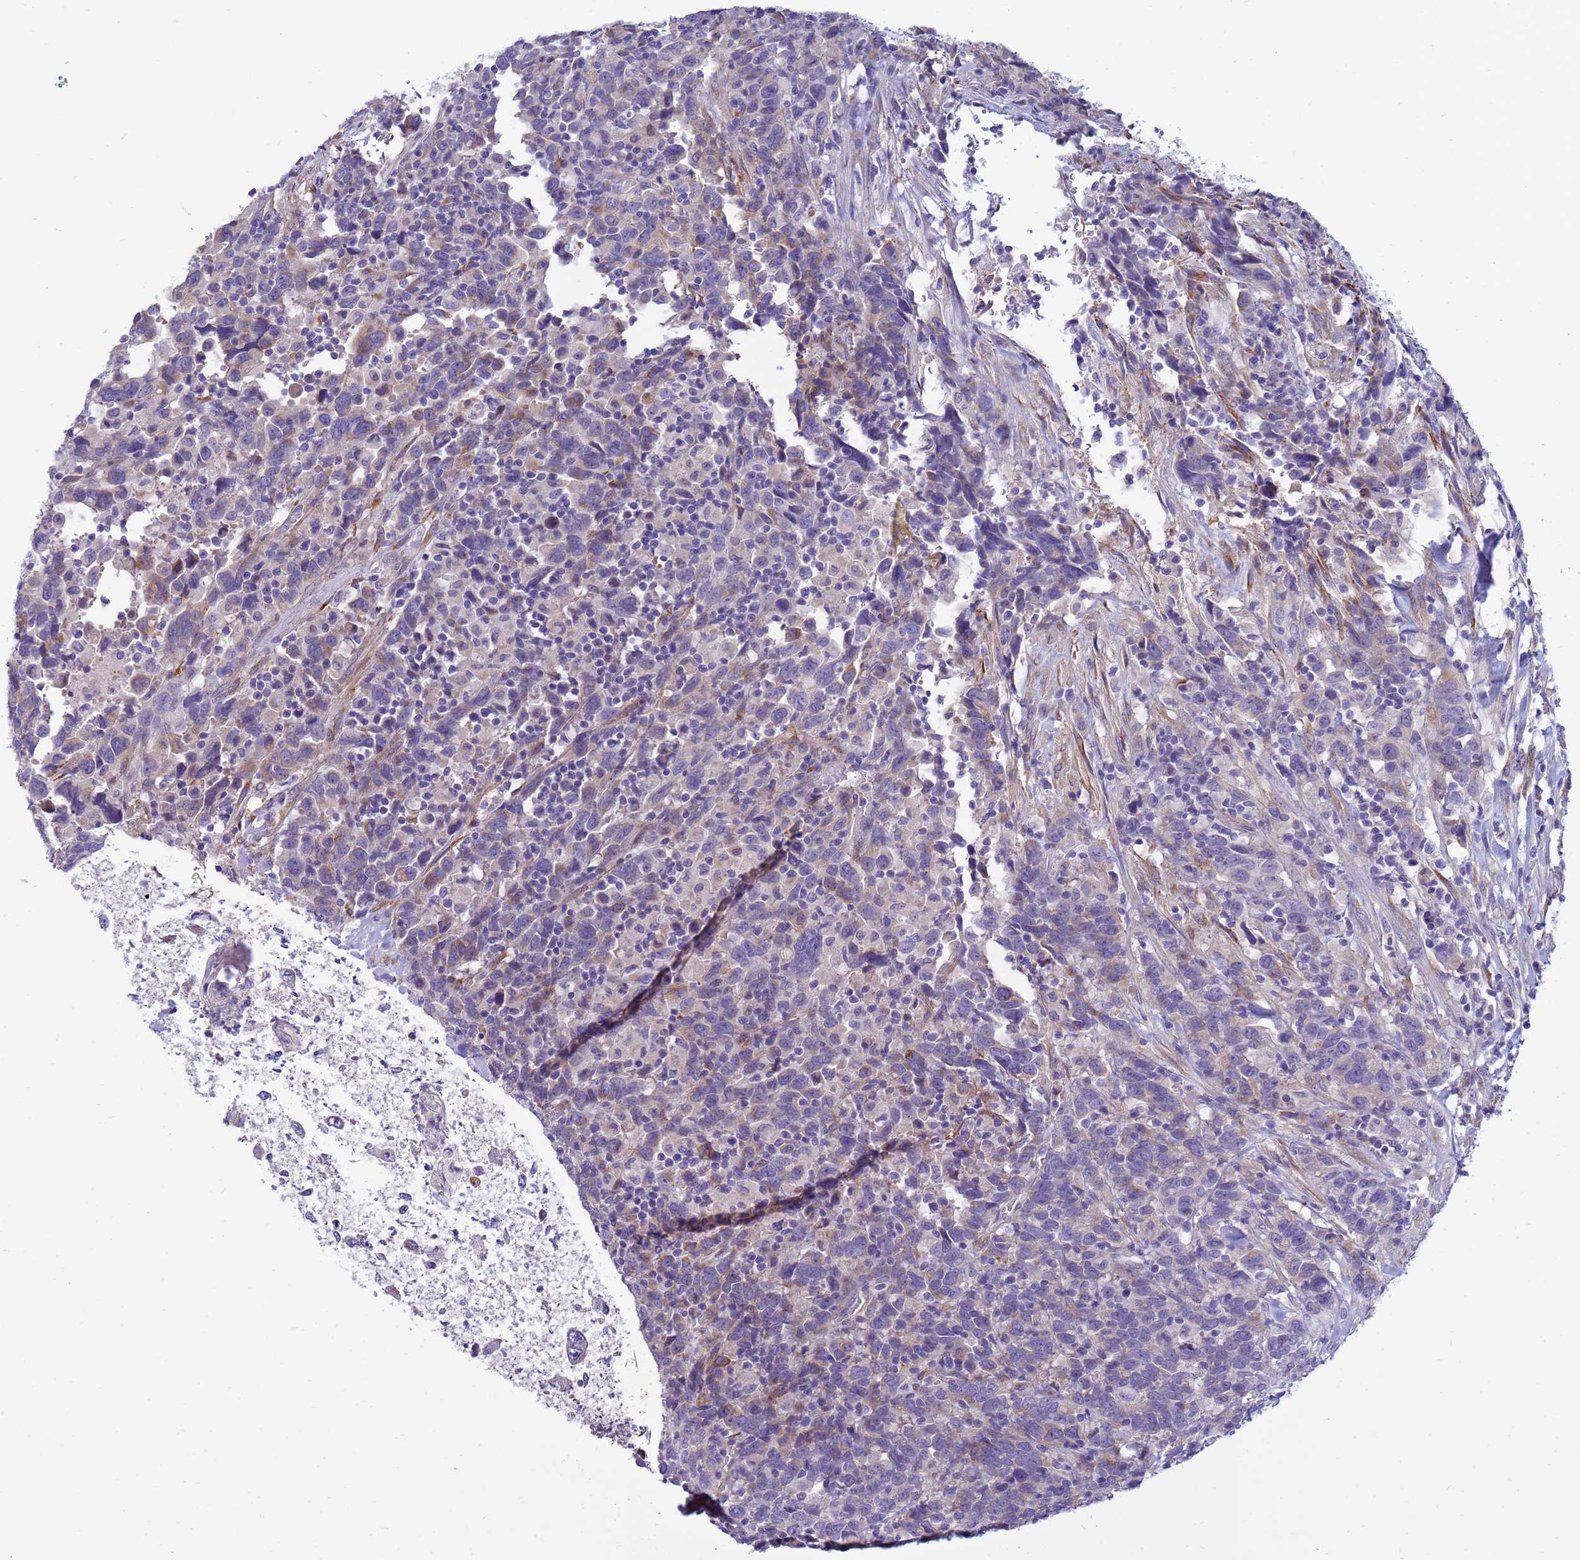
{"staining": {"intensity": "weak", "quantity": "<25%", "location": "cytoplasmic/membranous"}, "tissue": "urothelial cancer", "cell_type": "Tumor cells", "image_type": "cancer", "snomed": [{"axis": "morphology", "description": "Urothelial carcinoma, High grade"}, {"axis": "topography", "description": "Urinary bladder"}], "caption": "A high-resolution image shows immunohistochemistry staining of urothelial carcinoma (high-grade), which displays no significant expression in tumor cells.", "gene": "TRPC6", "patient": {"sex": "male", "age": 61}}